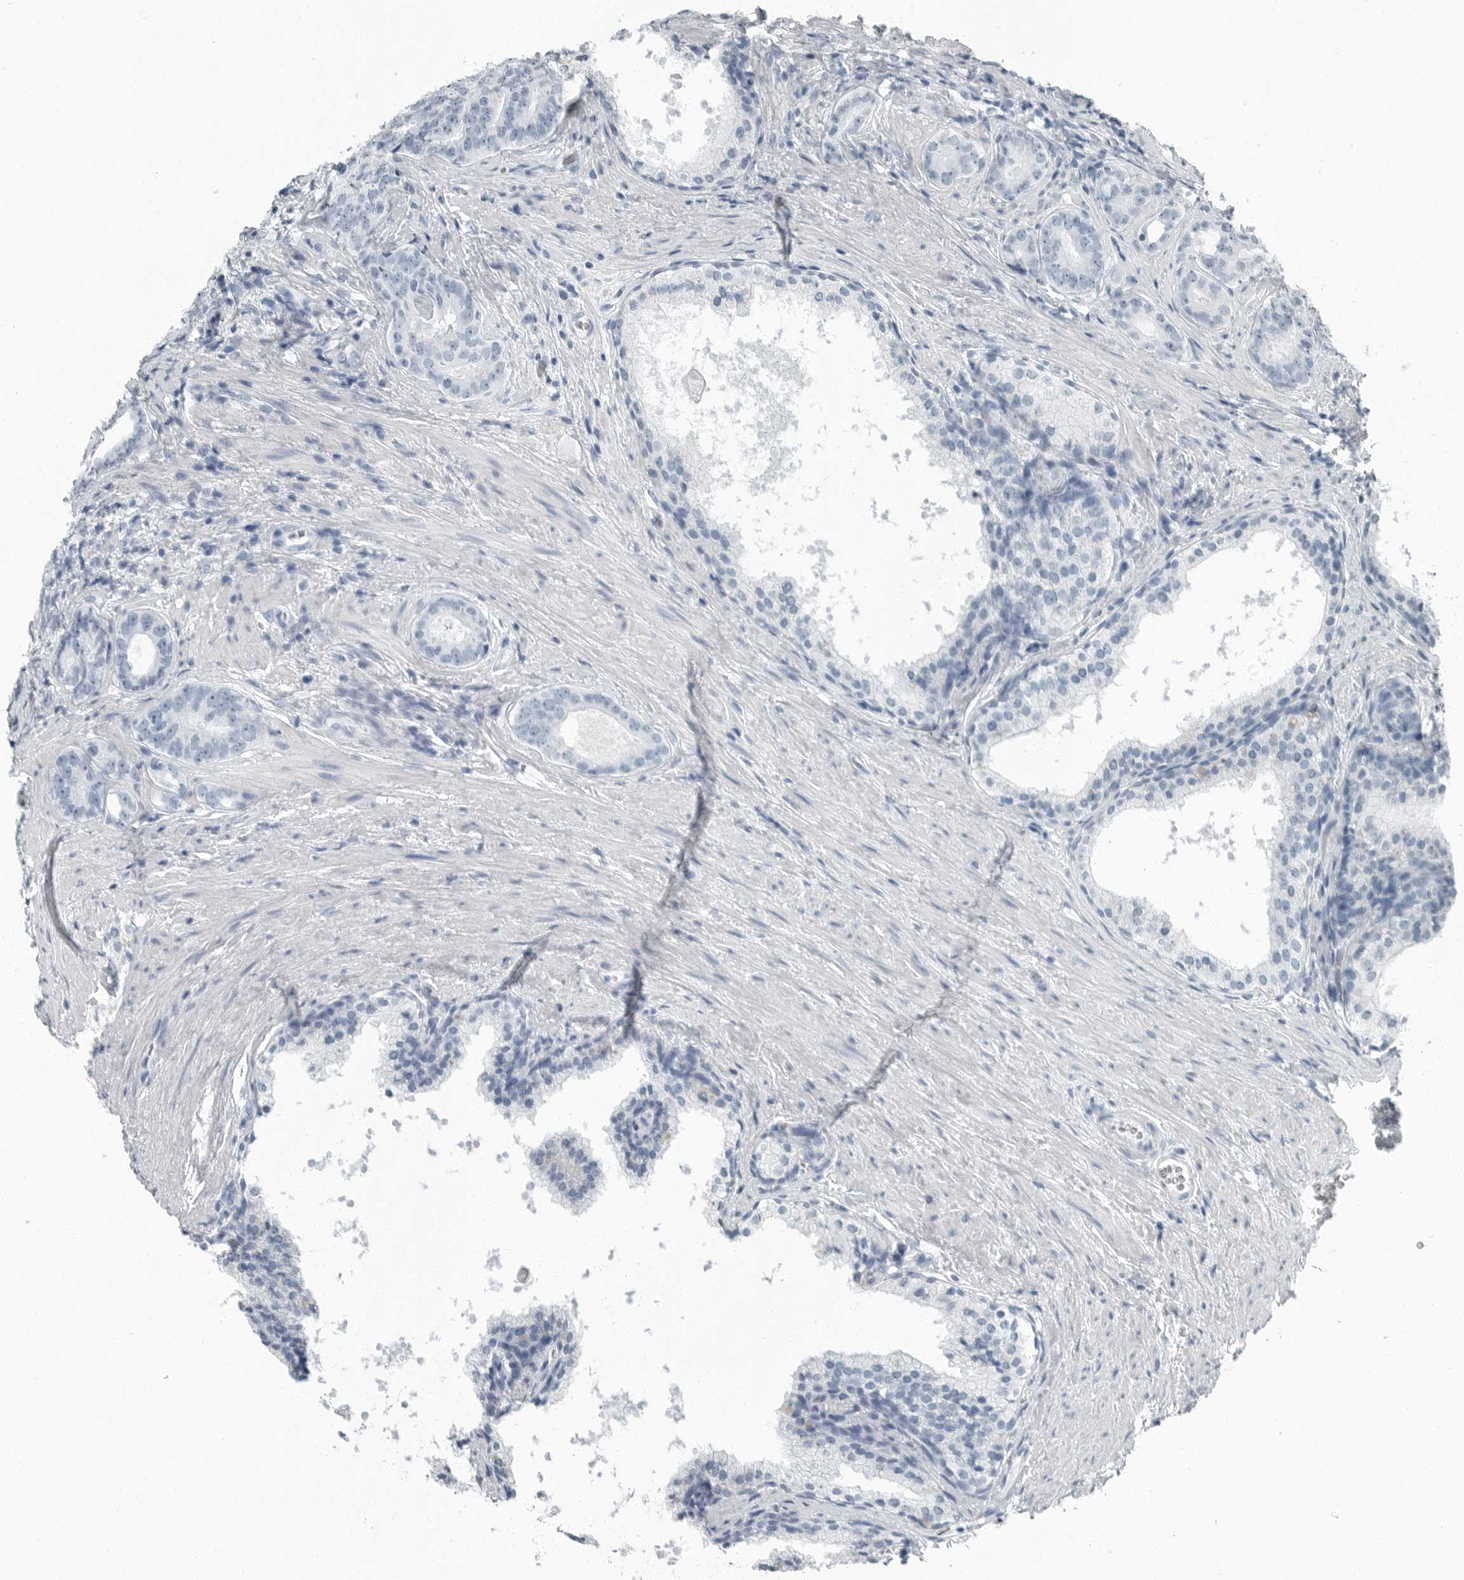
{"staining": {"intensity": "negative", "quantity": "none", "location": "none"}, "tissue": "prostate cancer", "cell_type": "Tumor cells", "image_type": "cancer", "snomed": [{"axis": "morphology", "description": "Adenocarcinoma, High grade"}, {"axis": "topography", "description": "Prostate"}], "caption": "An immunohistochemistry histopathology image of prostate adenocarcinoma (high-grade) is shown. There is no staining in tumor cells of prostate adenocarcinoma (high-grade).", "gene": "FABP6", "patient": {"sex": "male", "age": 56}}